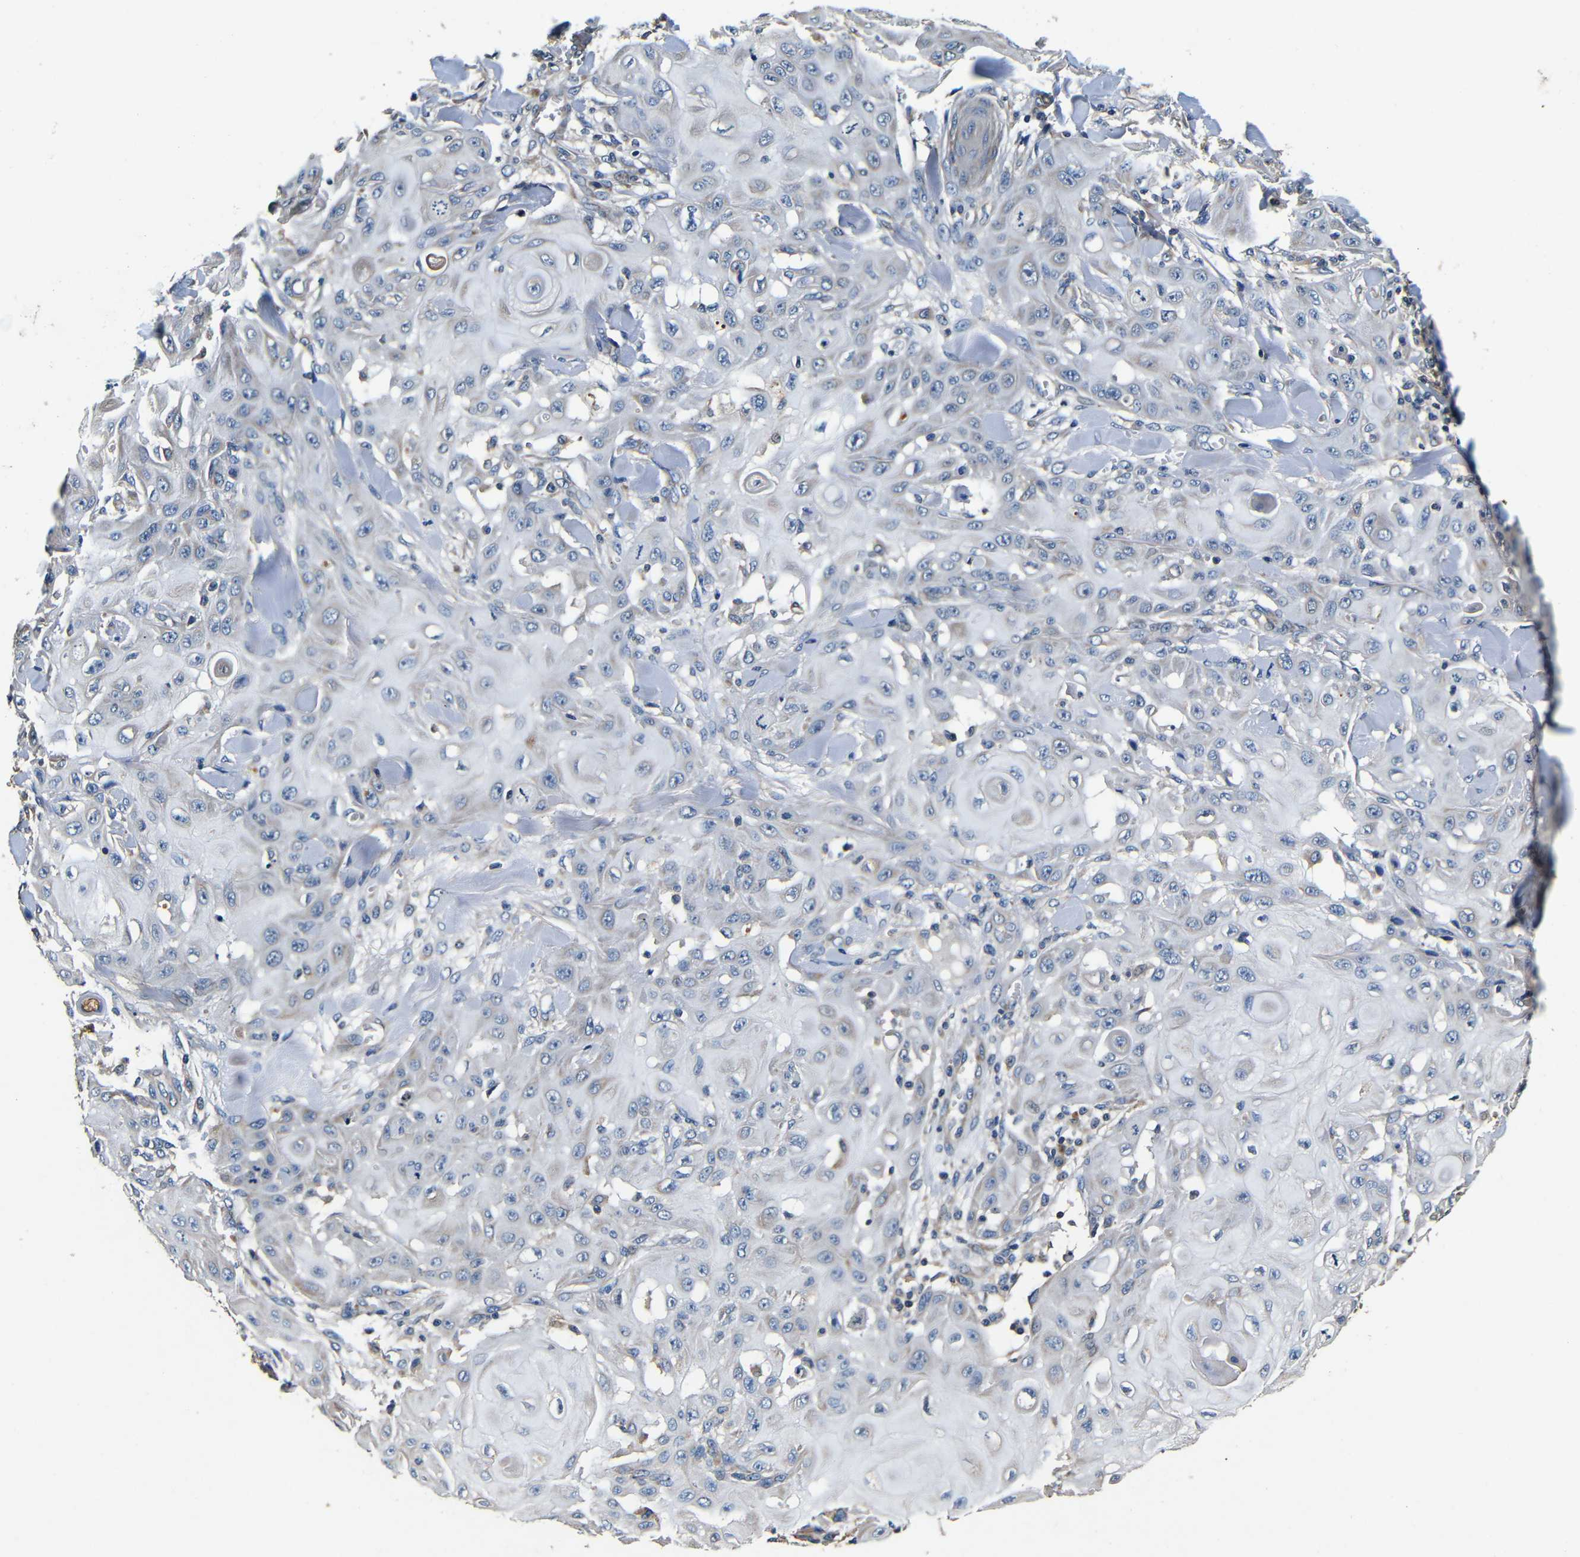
{"staining": {"intensity": "negative", "quantity": "none", "location": "none"}, "tissue": "skin cancer", "cell_type": "Tumor cells", "image_type": "cancer", "snomed": [{"axis": "morphology", "description": "Squamous cell carcinoma, NOS"}, {"axis": "topography", "description": "Skin"}], "caption": "DAB (3,3'-diaminobenzidine) immunohistochemical staining of human skin squamous cell carcinoma demonstrates no significant staining in tumor cells.", "gene": "MTX1", "patient": {"sex": "male", "age": 24}}